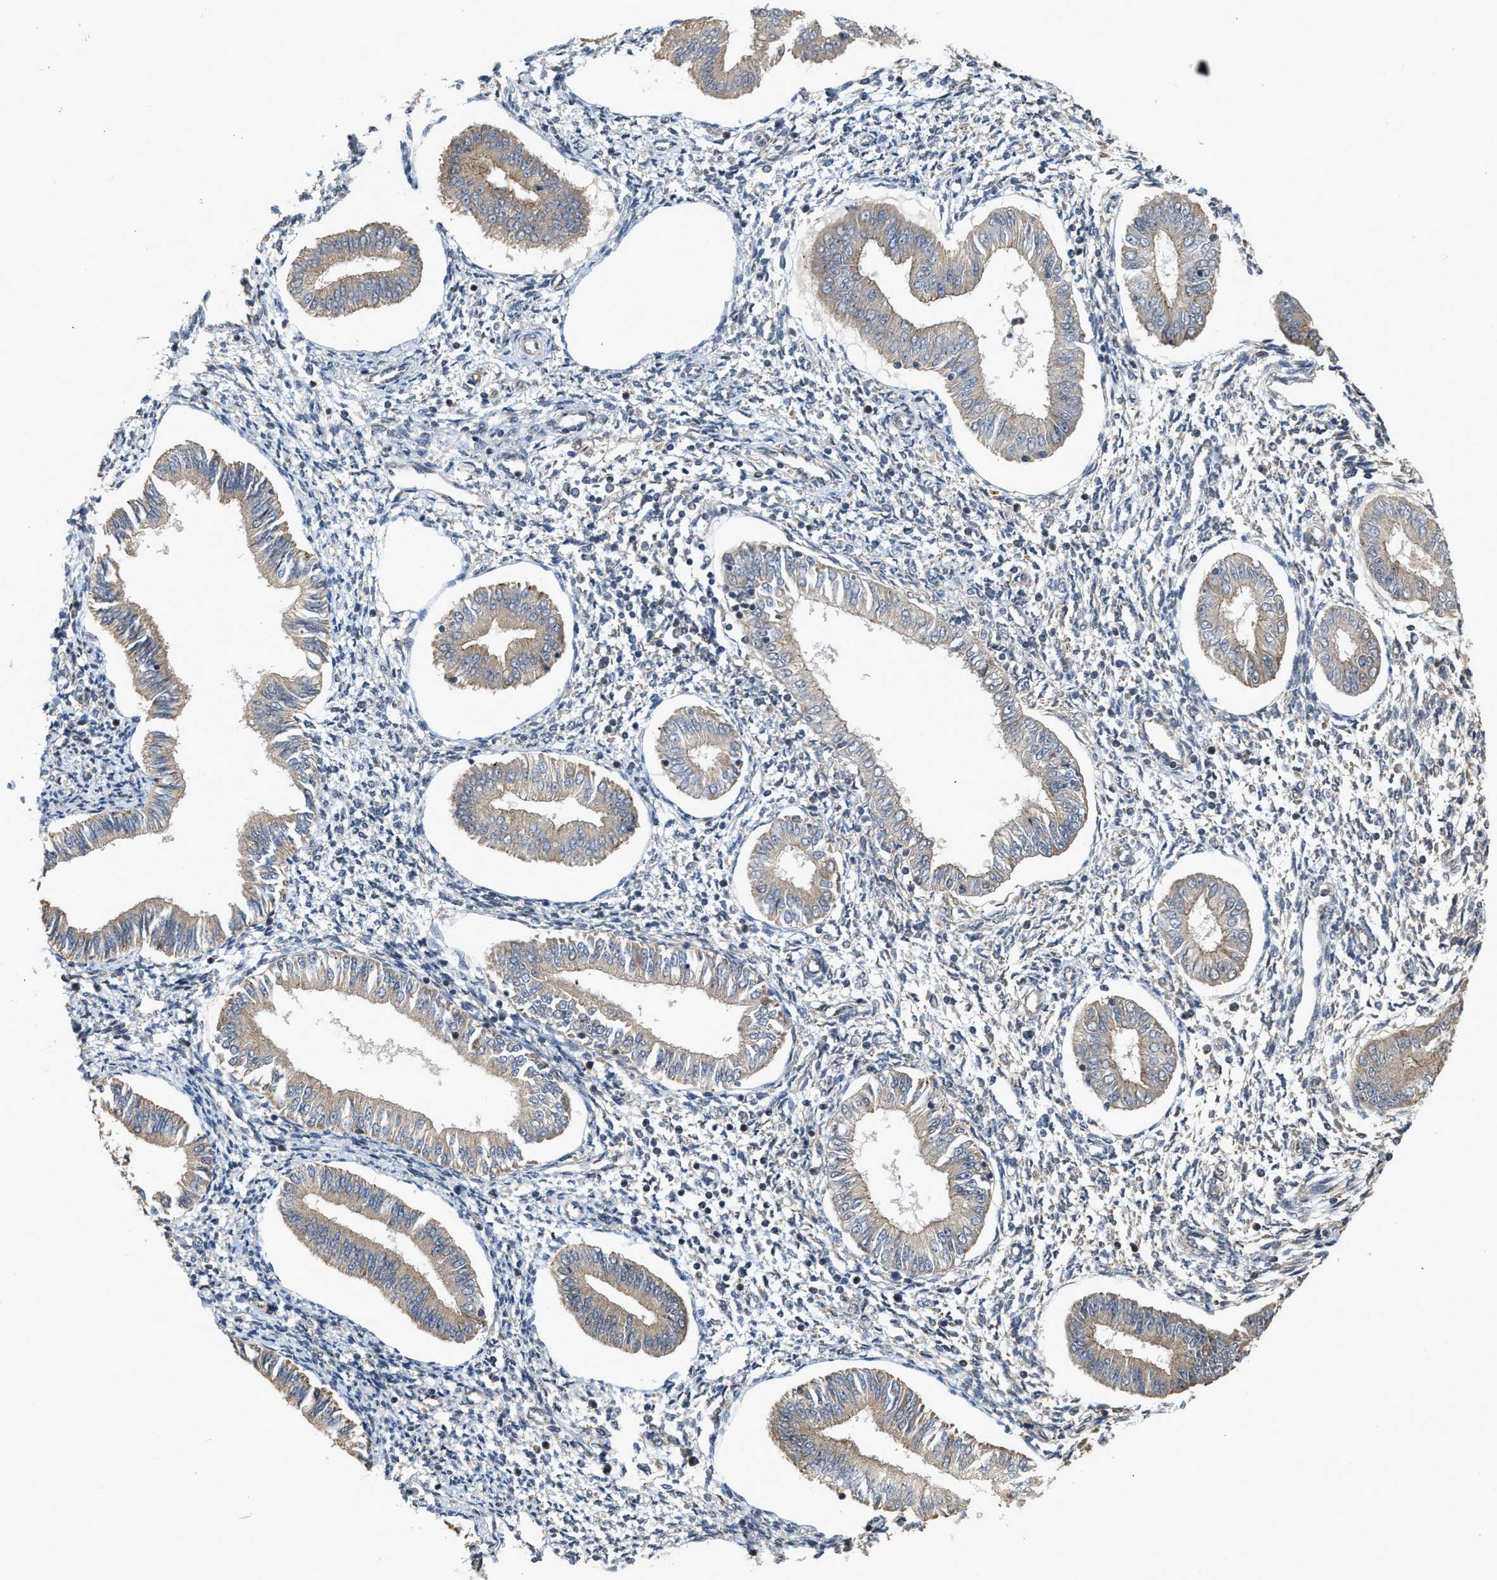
{"staining": {"intensity": "moderate", "quantity": "<25%", "location": "nuclear"}, "tissue": "endometrium", "cell_type": "Cells in endometrial stroma", "image_type": "normal", "snomed": [{"axis": "morphology", "description": "Normal tissue, NOS"}, {"axis": "topography", "description": "Endometrium"}], "caption": "Immunohistochemical staining of normal endometrium exhibits <25% levels of moderate nuclear protein staining in approximately <25% of cells in endometrial stroma.", "gene": "ELP2", "patient": {"sex": "female", "age": 50}}